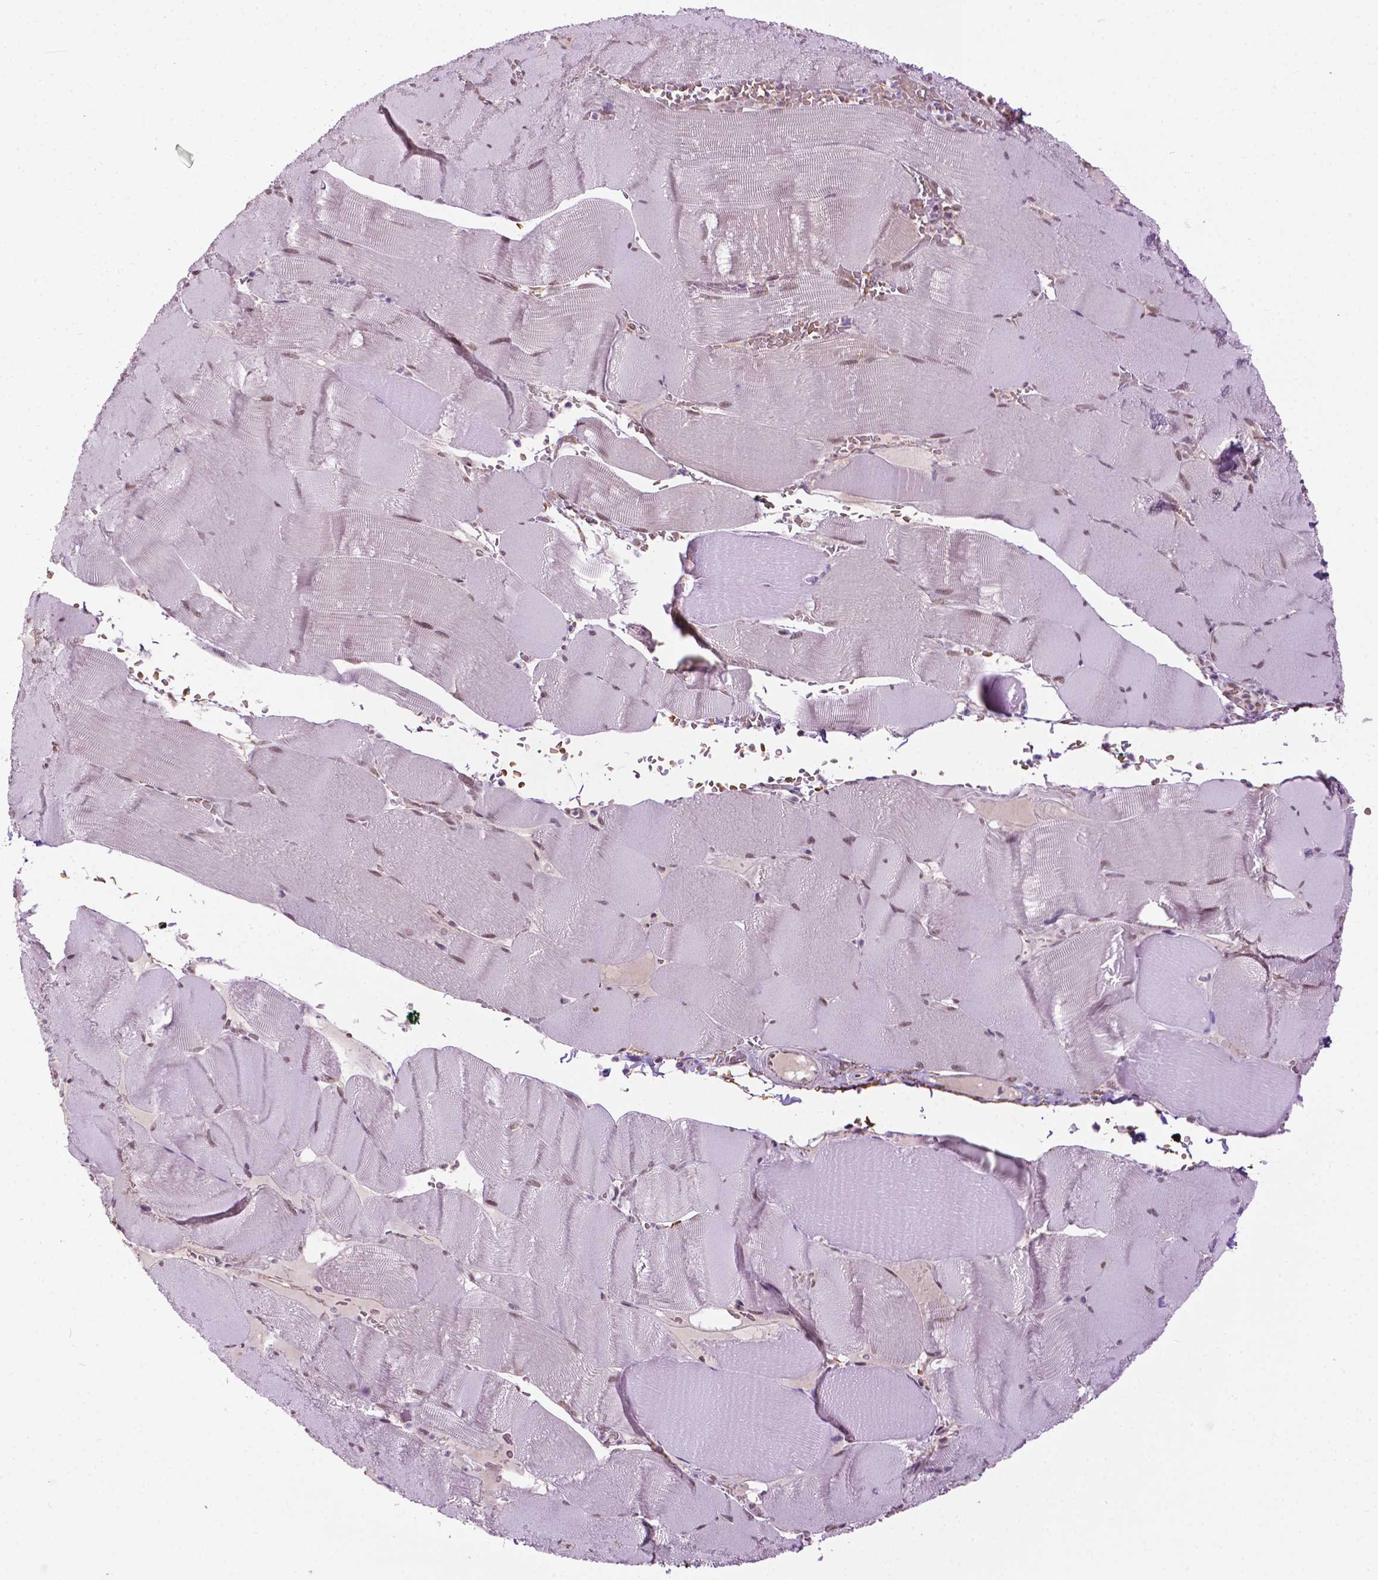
{"staining": {"intensity": "weak", "quantity": "25%-75%", "location": "nuclear"}, "tissue": "skeletal muscle", "cell_type": "Myocytes", "image_type": "normal", "snomed": [{"axis": "morphology", "description": "Normal tissue, NOS"}, {"axis": "topography", "description": "Skeletal muscle"}], "caption": "The micrograph displays immunohistochemical staining of unremarkable skeletal muscle. There is weak nuclear positivity is identified in approximately 25%-75% of myocytes. (DAB = brown stain, brightfield microscopy at high magnification).", "gene": "UBQLN4", "patient": {"sex": "male", "age": 56}}